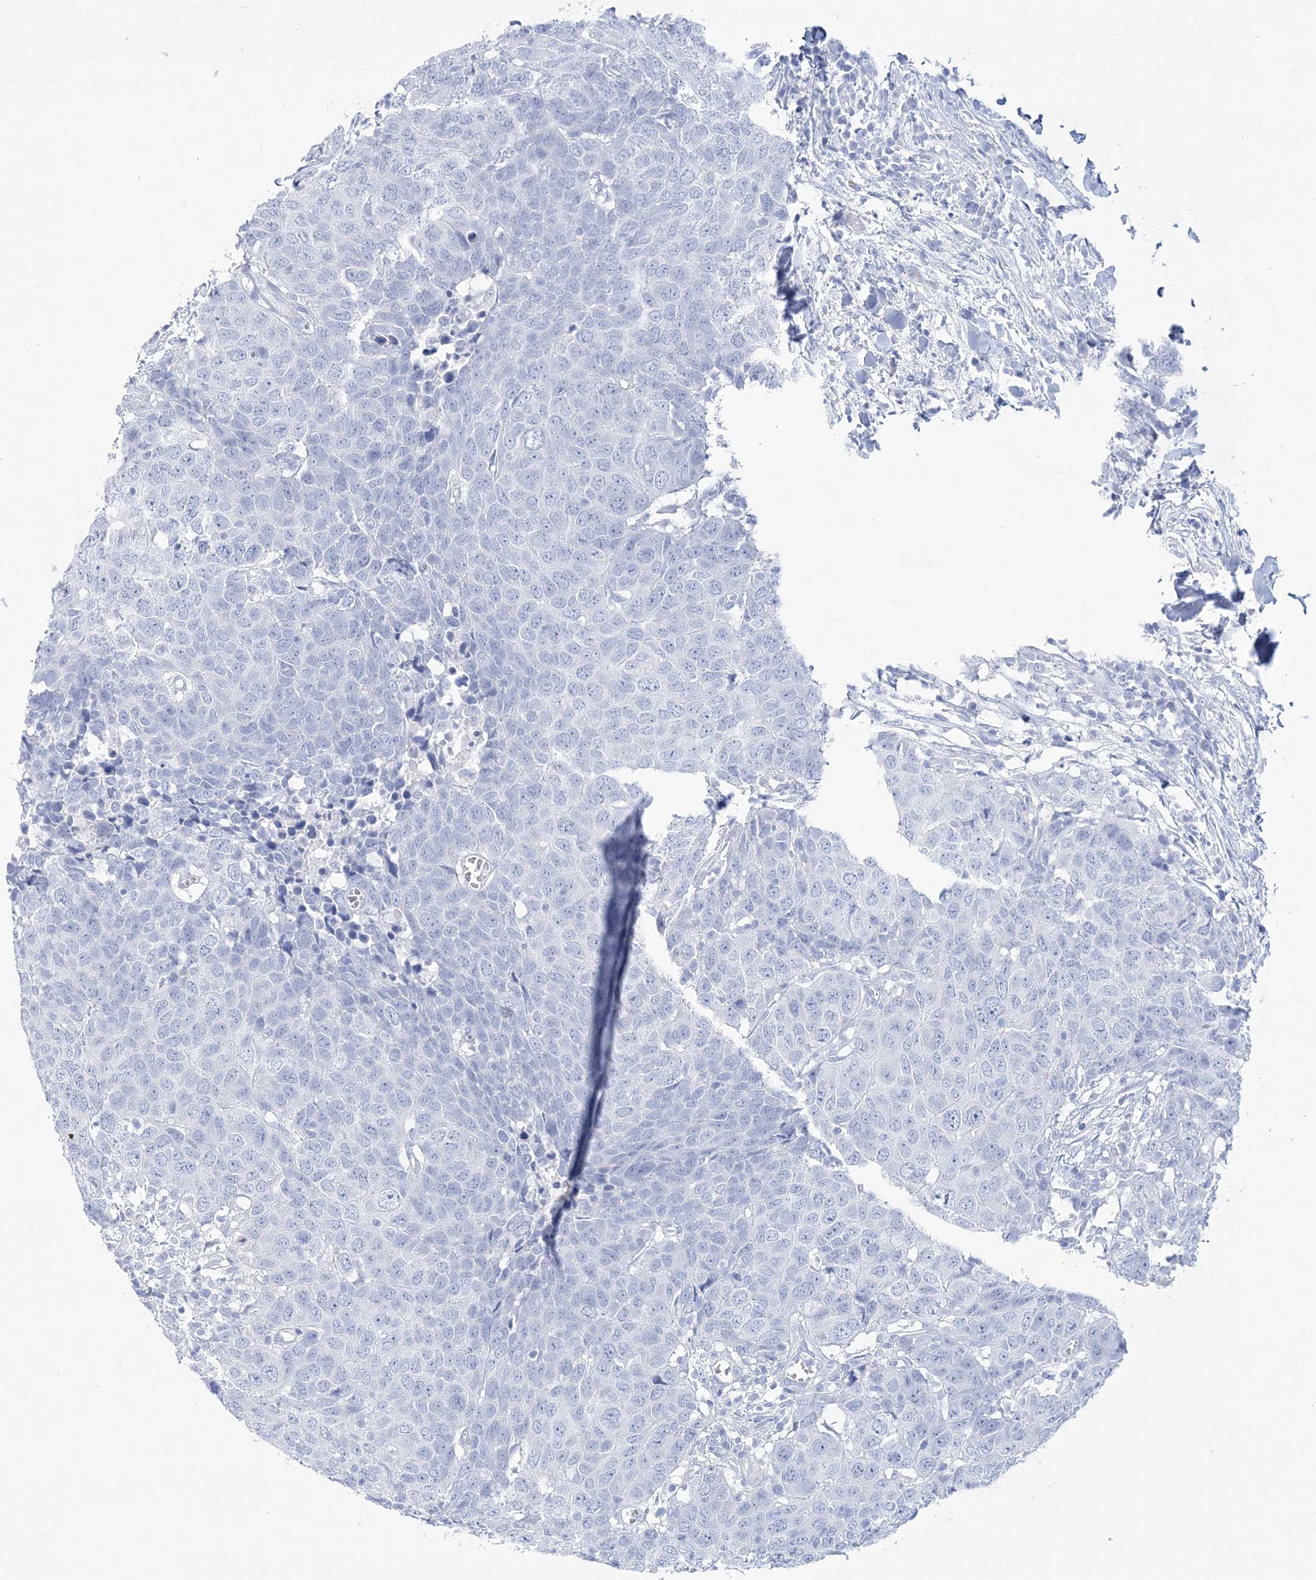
{"staining": {"intensity": "negative", "quantity": "none", "location": "none"}, "tissue": "head and neck cancer", "cell_type": "Tumor cells", "image_type": "cancer", "snomed": [{"axis": "morphology", "description": "Squamous cell carcinoma, NOS"}, {"axis": "topography", "description": "Head-Neck"}], "caption": "The photomicrograph displays no staining of tumor cells in head and neck squamous cell carcinoma.", "gene": "RBP2", "patient": {"sex": "male", "age": 66}}